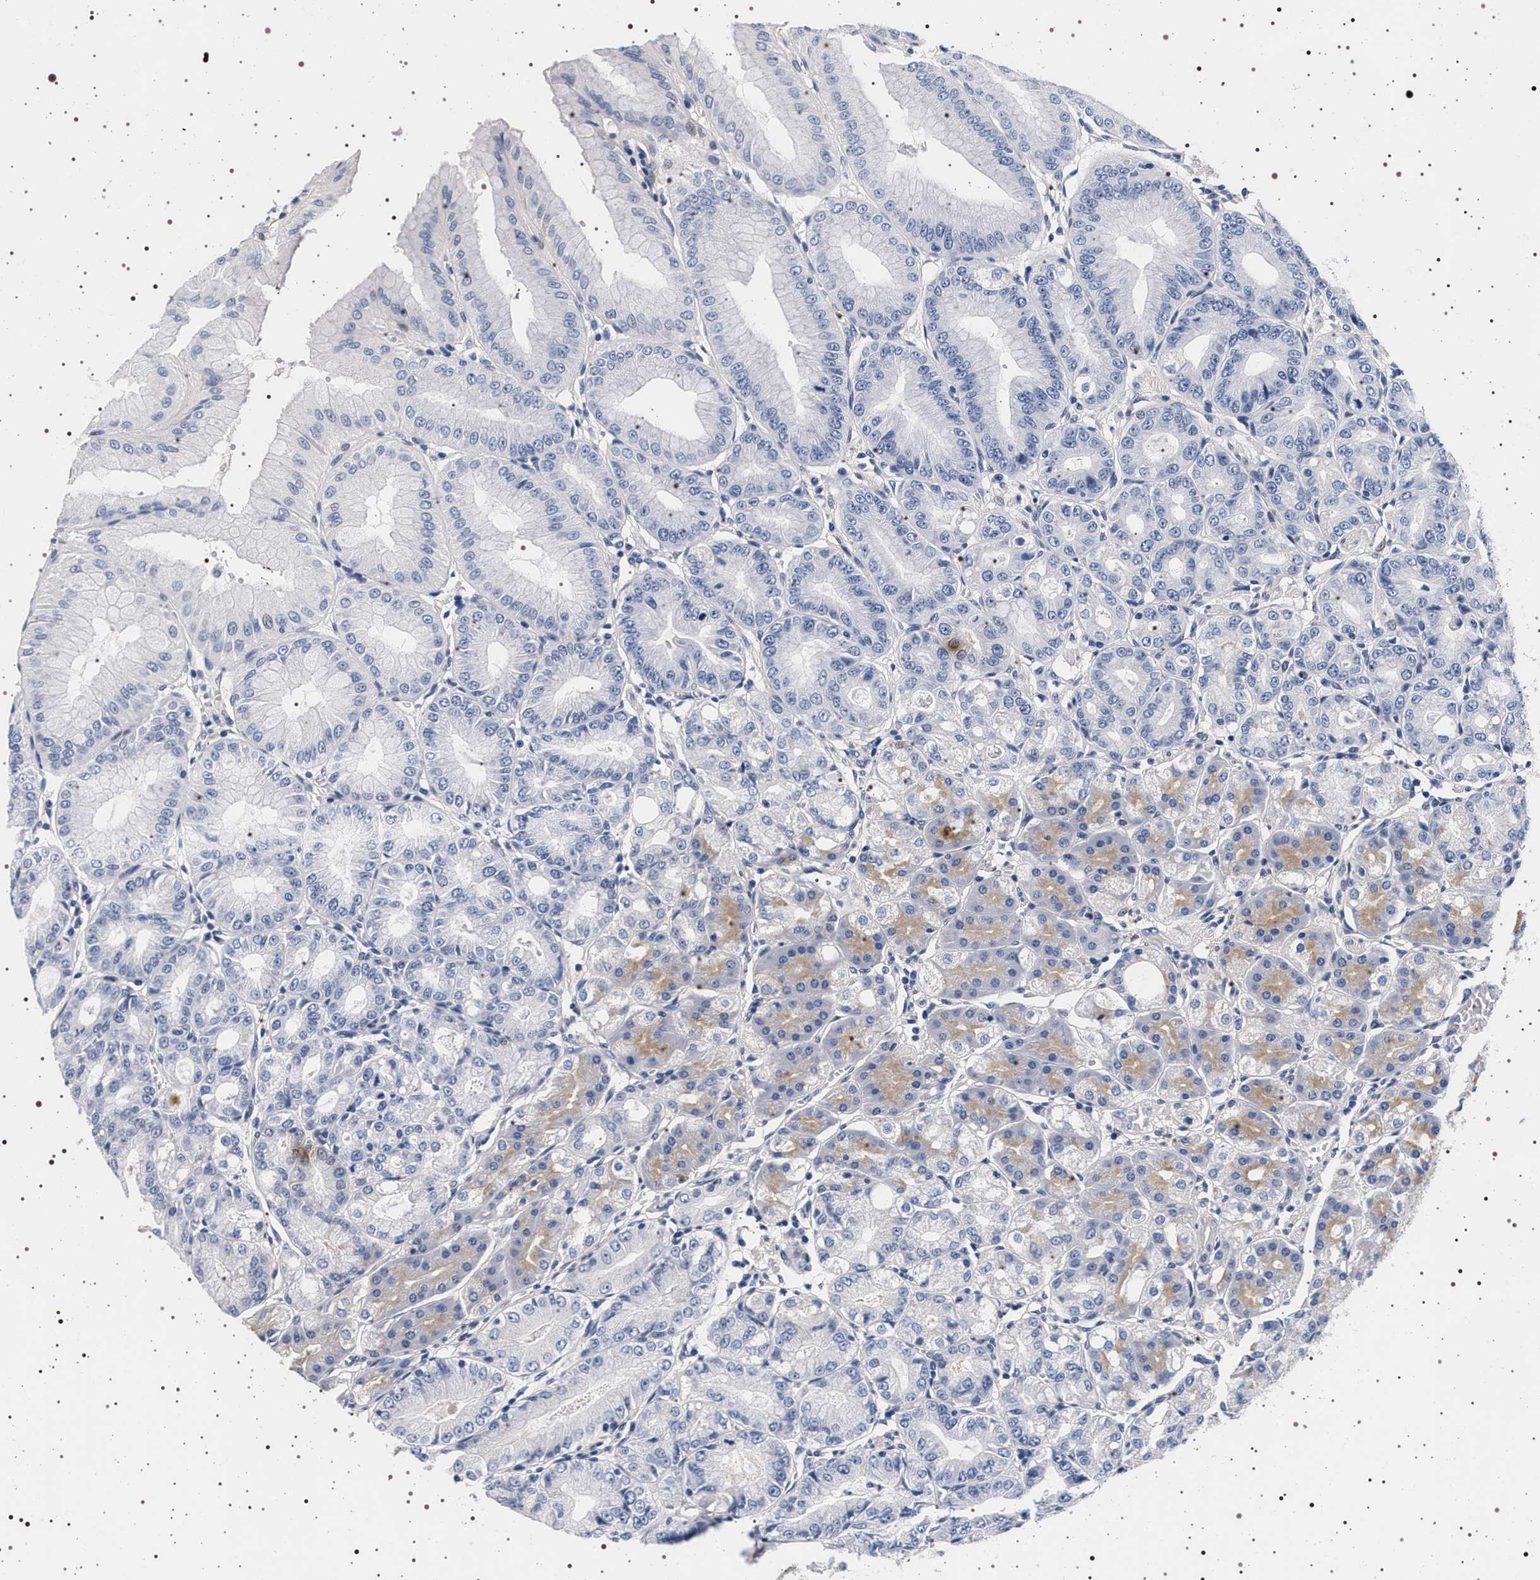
{"staining": {"intensity": "weak", "quantity": "<25%", "location": "cytoplasmic/membranous"}, "tissue": "stomach", "cell_type": "Glandular cells", "image_type": "normal", "snomed": [{"axis": "morphology", "description": "Normal tissue, NOS"}, {"axis": "topography", "description": "Stomach, lower"}], "caption": "This micrograph is of unremarkable stomach stained with immunohistochemistry (IHC) to label a protein in brown with the nuclei are counter-stained blue. There is no expression in glandular cells. The staining is performed using DAB brown chromogen with nuclei counter-stained in using hematoxylin.", "gene": "MAPK10", "patient": {"sex": "male", "age": 71}}